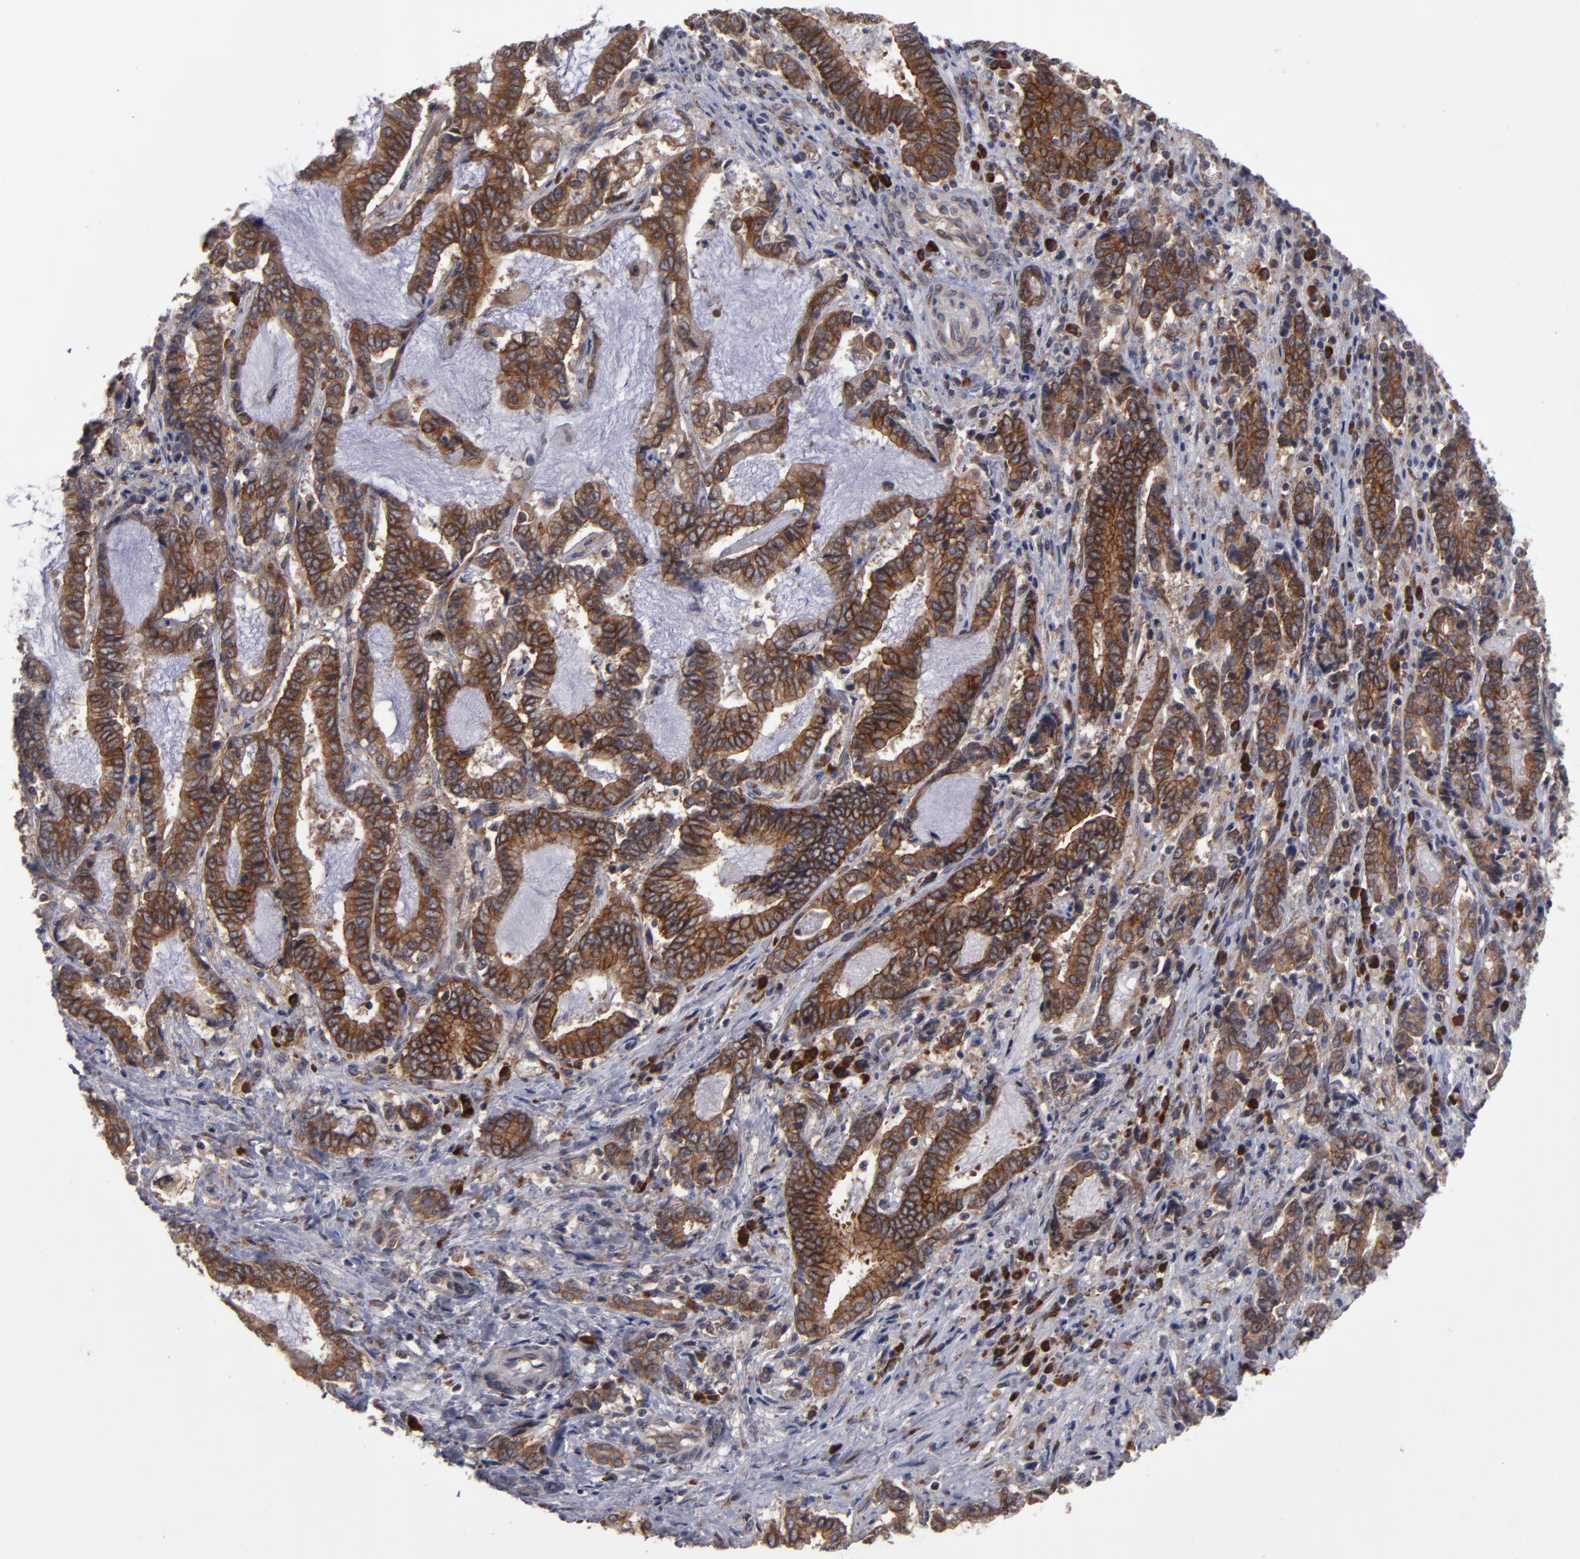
{"staining": {"intensity": "moderate", "quantity": ">75%", "location": "cytoplasmic/membranous"}, "tissue": "liver cancer", "cell_type": "Tumor cells", "image_type": "cancer", "snomed": [{"axis": "morphology", "description": "Cholangiocarcinoma"}, {"axis": "topography", "description": "Liver"}], "caption": "Cholangiocarcinoma (liver) was stained to show a protein in brown. There is medium levels of moderate cytoplasmic/membranous staining in approximately >75% of tumor cells.", "gene": "SND1", "patient": {"sex": "male", "age": 57}}